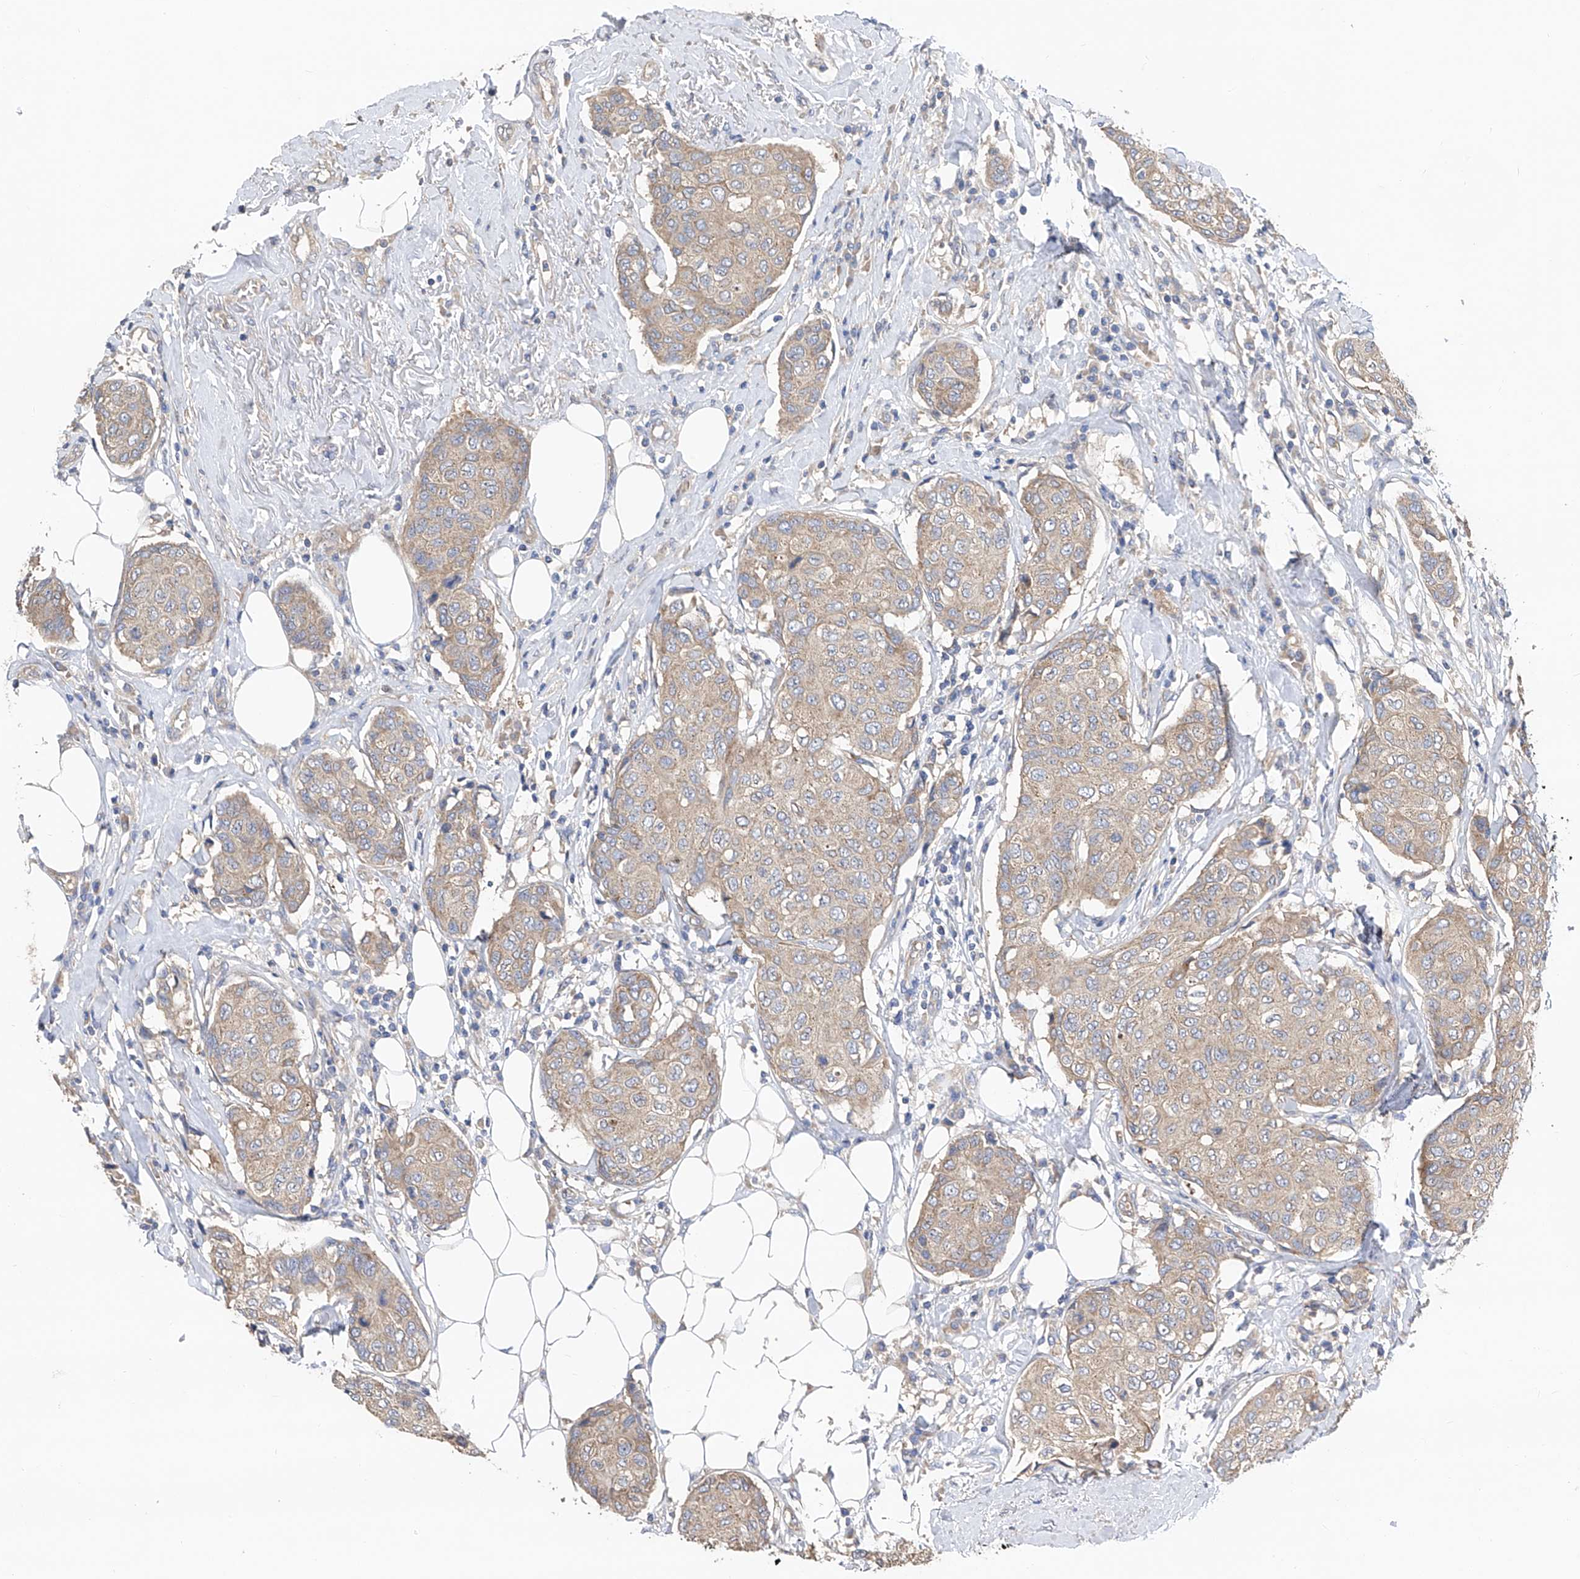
{"staining": {"intensity": "weak", "quantity": ">75%", "location": "cytoplasmic/membranous"}, "tissue": "breast cancer", "cell_type": "Tumor cells", "image_type": "cancer", "snomed": [{"axis": "morphology", "description": "Duct carcinoma"}, {"axis": "topography", "description": "Breast"}], "caption": "Protein staining shows weak cytoplasmic/membranous staining in approximately >75% of tumor cells in infiltrating ductal carcinoma (breast).", "gene": "PTK2", "patient": {"sex": "female", "age": 80}}